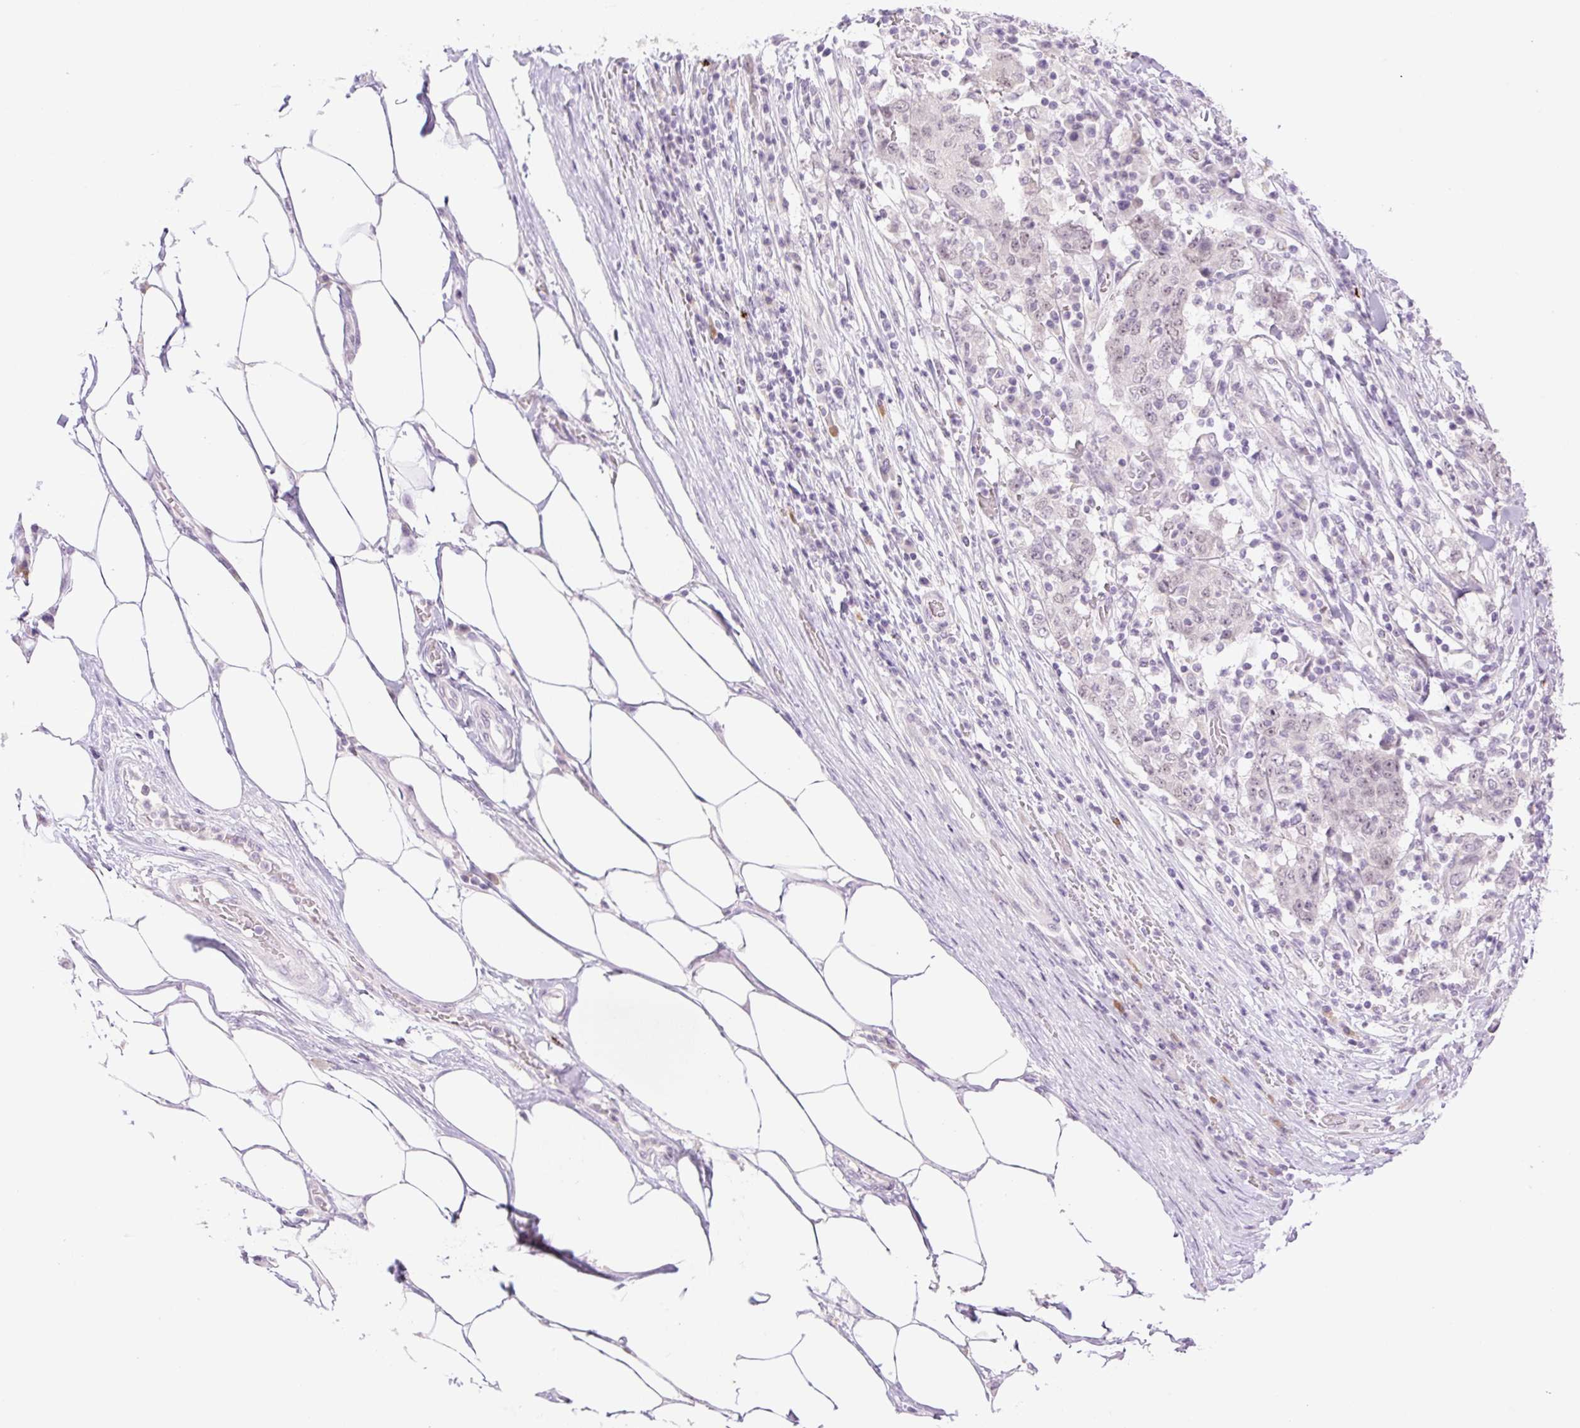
{"staining": {"intensity": "weak", "quantity": "<25%", "location": "nuclear"}, "tissue": "stomach cancer", "cell_type": "Tumor cells", "image_type": "cancer", "snomed": [{"axis": "morphology", "description": "Adenocarcinoma, NOS"}, {"axis": "topography", "description": "Stomach"}], "caption": "This micrograph is of adenocarcinoma (stomach) stained with immunohistochemistry to label a protein in brown with the nuclei are counter-stained blue. There is no expression in tumor cells.", "gene": "SPRYD4", "patient": {"sex": "male", "age": 59}}